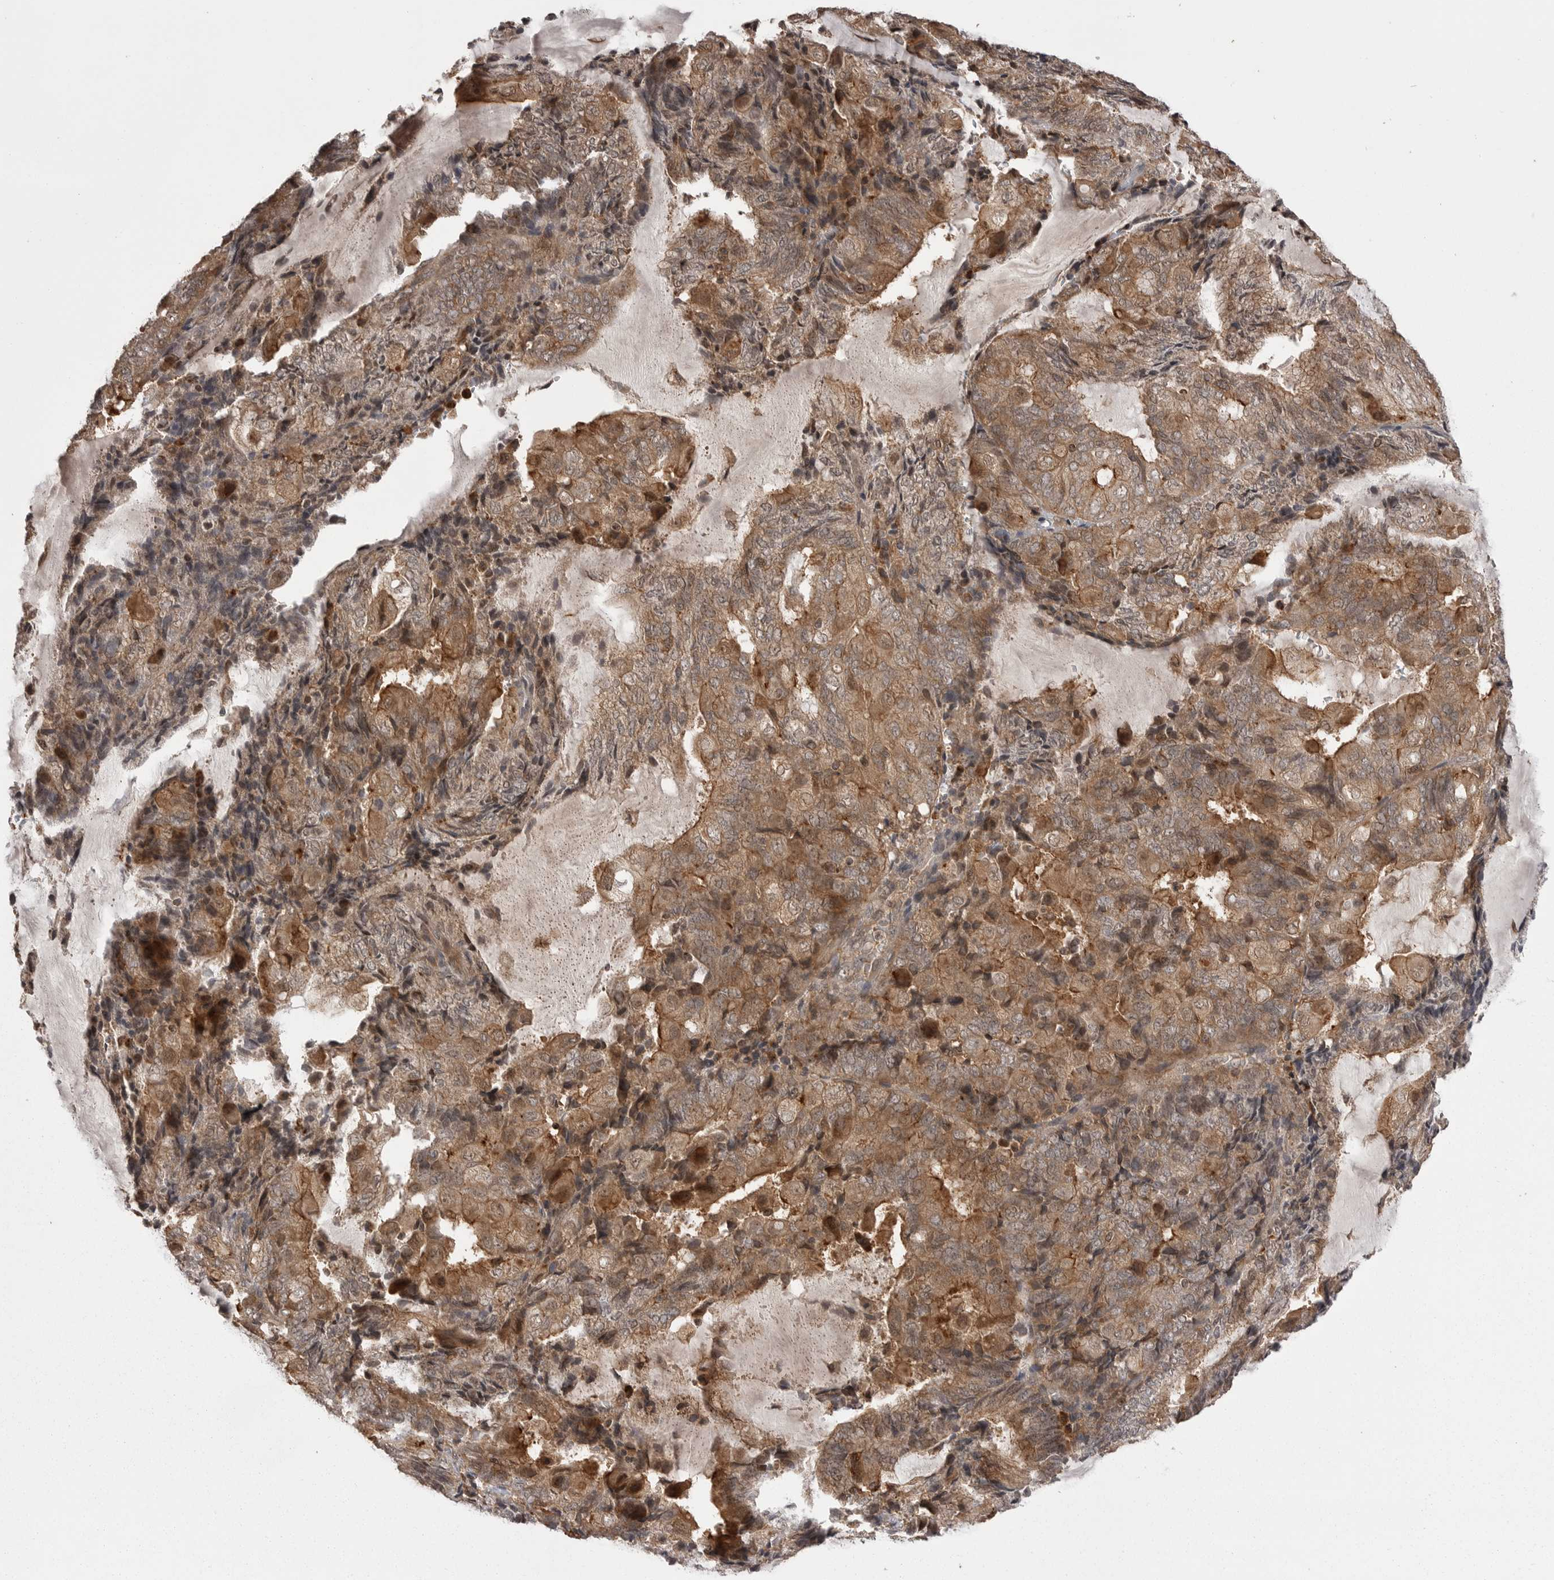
{"staining": {"intensity": "moderate", "quantity": ">75%", "location": "cytoplasmic/membranous"}, "tissue": "endometrial cancer", "cell_type": "Tumor cells", "image_type": "cancer", "snomed": [{"axis": "morphology", "description": "Adenocarcinoma, NOS"}, {"axis": "topography", "description": "Endometrium"}], "caption": "This micrograph reveals immunohistochemistry staining of human adenocarcinoma (endometrial), with medium moderate cytoplasmic/membranous positivity in approximately >75% of tumor cells.", "gene": "AOAH", "patient": {"sex": "female", "age": 81}}